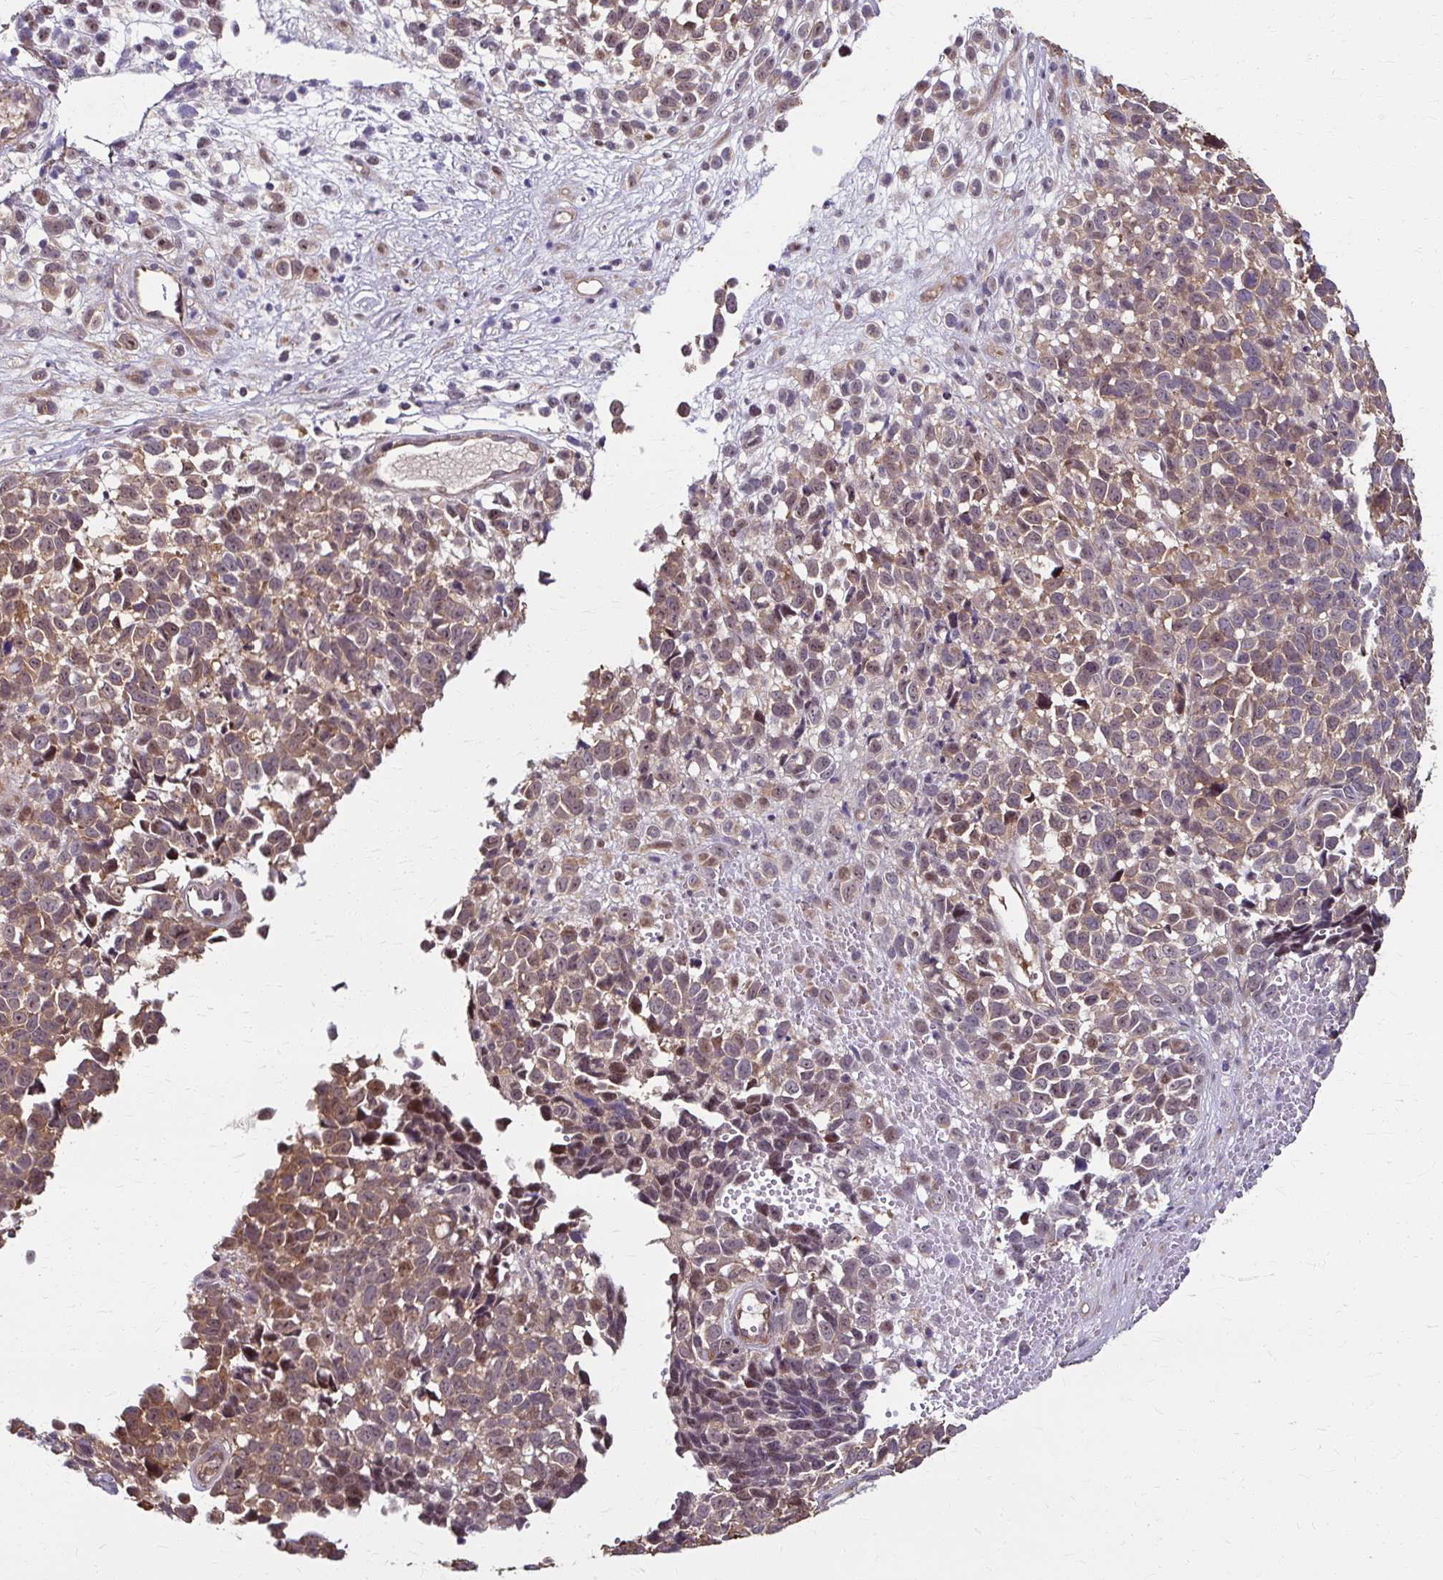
{"staining": {"intensity": "moderate", "quantity": ">75%", "location": "cytoplasmic/membranous,nuclear"}, "tissue": "melanoma", "cell_type": "Tumor cells", "image_type": "cancer", "snomed": [{"axis": "morphology", "description": "Malignant melanoma, NOS"}, {"axis": "topography", "description": "Nose, NOS"}], "caption": "Melanoma stained for a protein (brown) shows moderate cytoplasmic/membranous and nuclear positive staining in about >75% of tumor cells.", "gene": "ZNF555", "patient": {"sex": "female", "age": 48}}